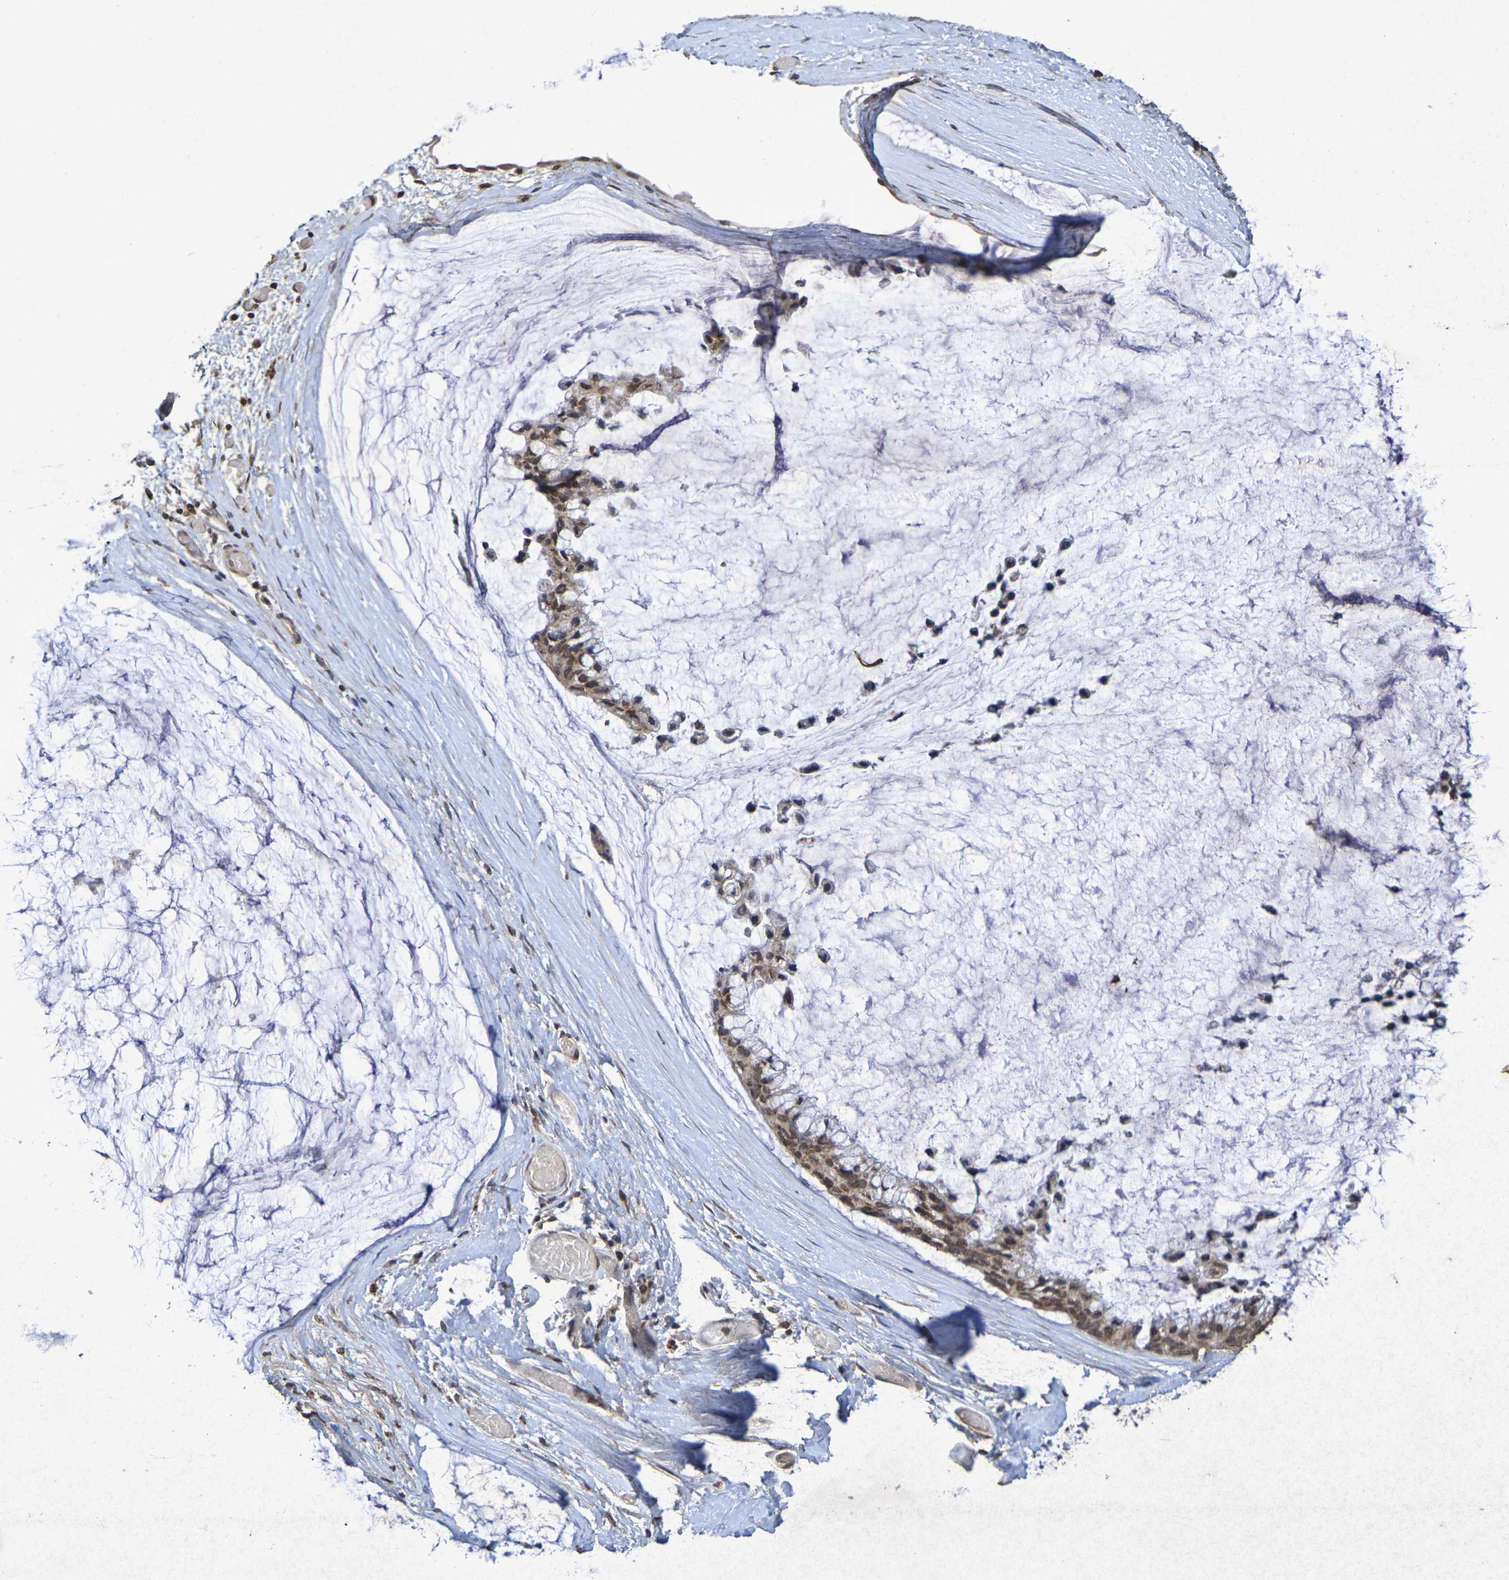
{"staining": {"intensity": "moderate", "quantity": ">75%", "location": "cytoplasmic/membranous,nuclear"}, "tissue": "ovarian cancer", "cell_type": "Tumor cells", "image_type": "cancer", "snomed": [{"axis": "morphology", "description": "Cystadenocarcinoma, mucinous, NOS"}, {"axis": "topography", "description": "Ovary"}], "caption": "A histopathology image showing moderate cytoplasmic/membranous and nuclear positivity in about >75% of tumor cells in mucinous cystadenocarcinoma (ovarian), as visualized by brown immunohistochemical staining.", "gene": "GUCY1A2", "patient": {"sex": "female", "age": 39}}